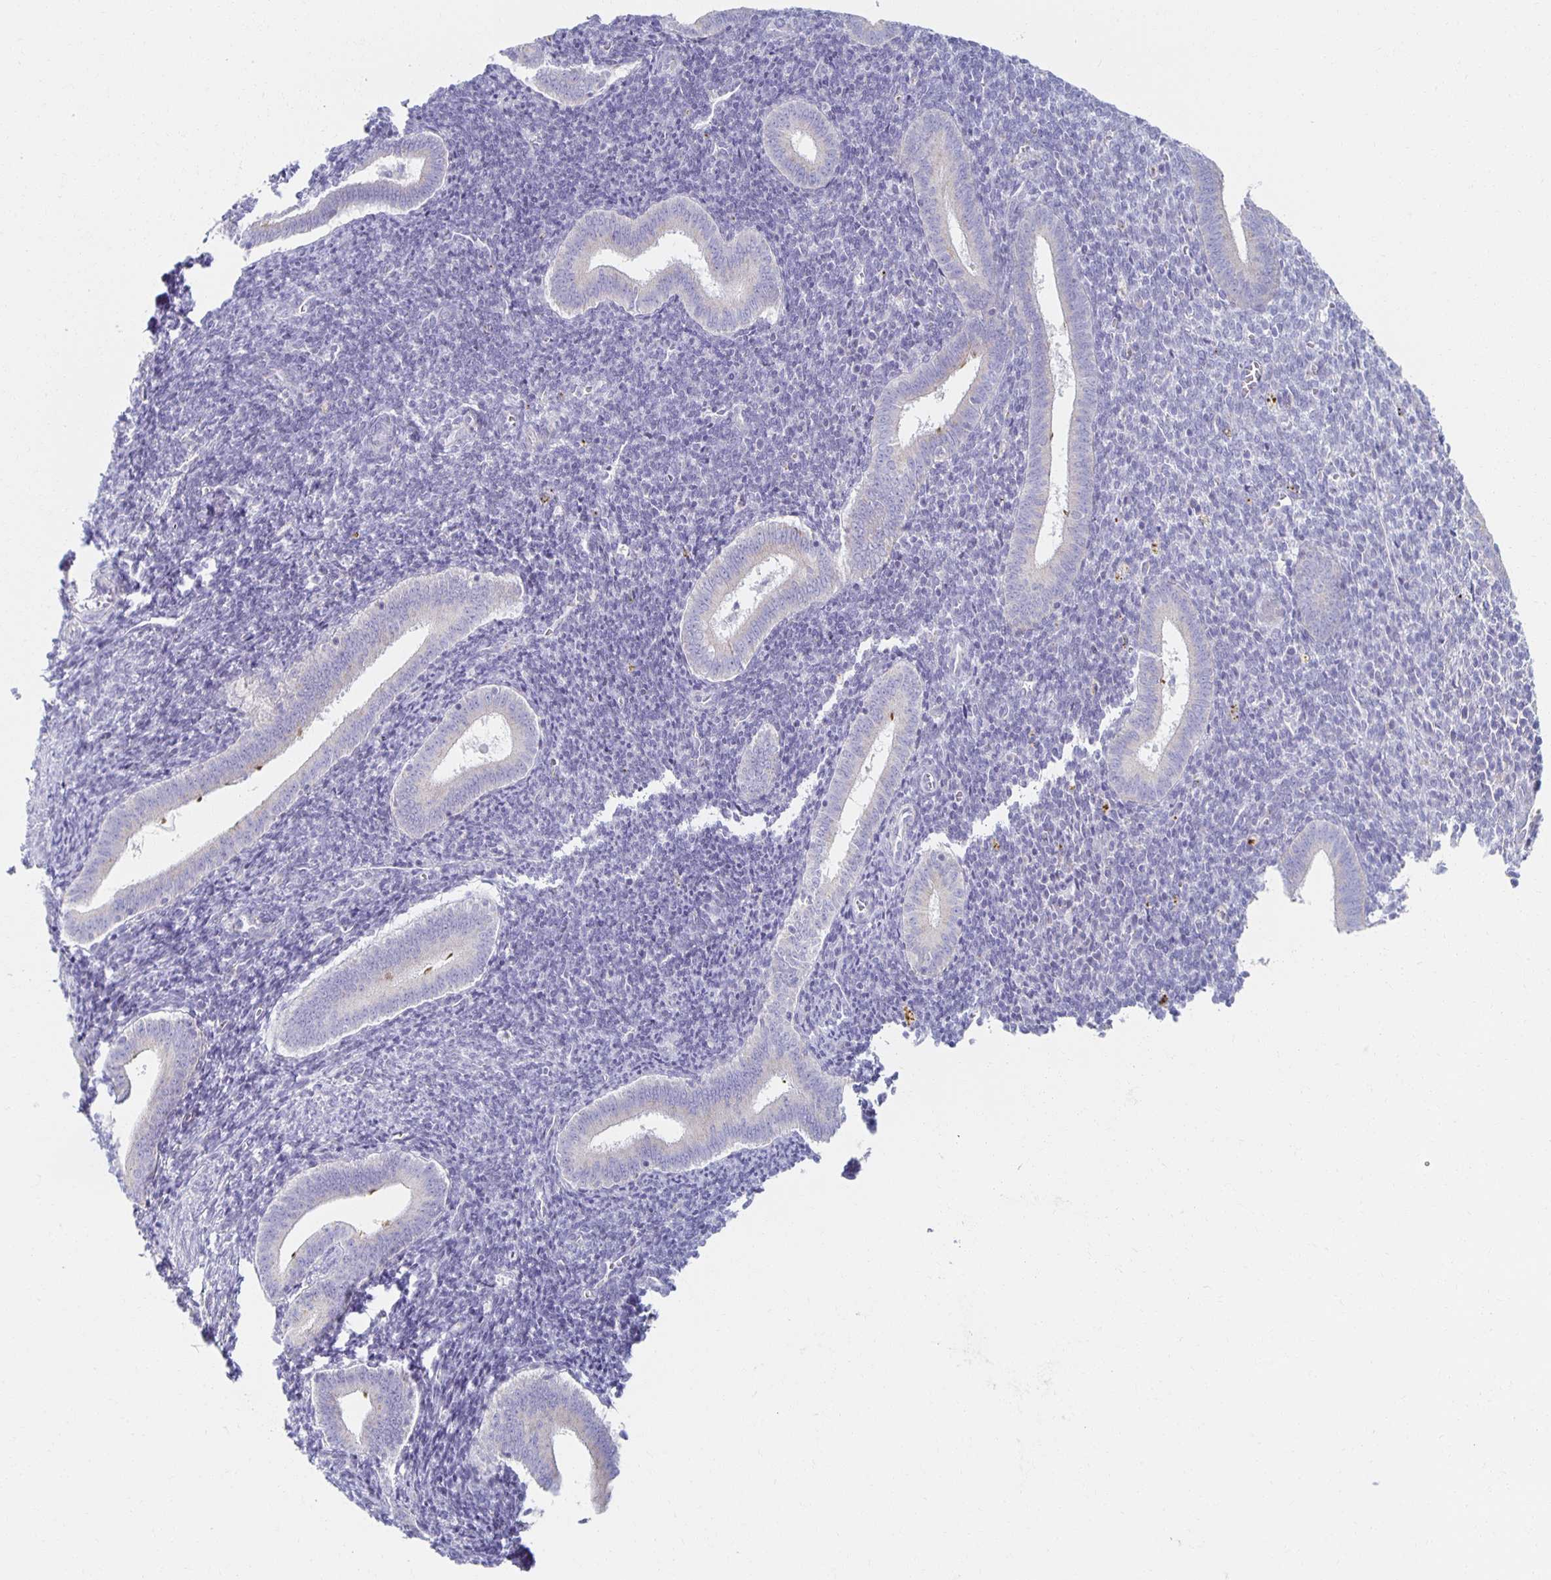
{"staining": {"intensity": "negative", "quantity": "none", "location": "none"}, "tissue": "endometrium", "cell_type": "Cells in endometrial stroma", "image_type": "normal", "snomed": [{"axis": "morphology", "description": "Normal tissue, NOS"}, {"axis": "topography", "description": "Endometrium"}], "caption": "Immunohistochemistry histopathology image of normal human endometrium stained for a protein (brown), which displays no staining in cells in endometrial stroma. (Brightfield microscopy of DAB (3,3'-diaminobenzidine) IHC at high magnification).", "gene": "TEX44", "patient": {"sex": "female", "age": 25}}